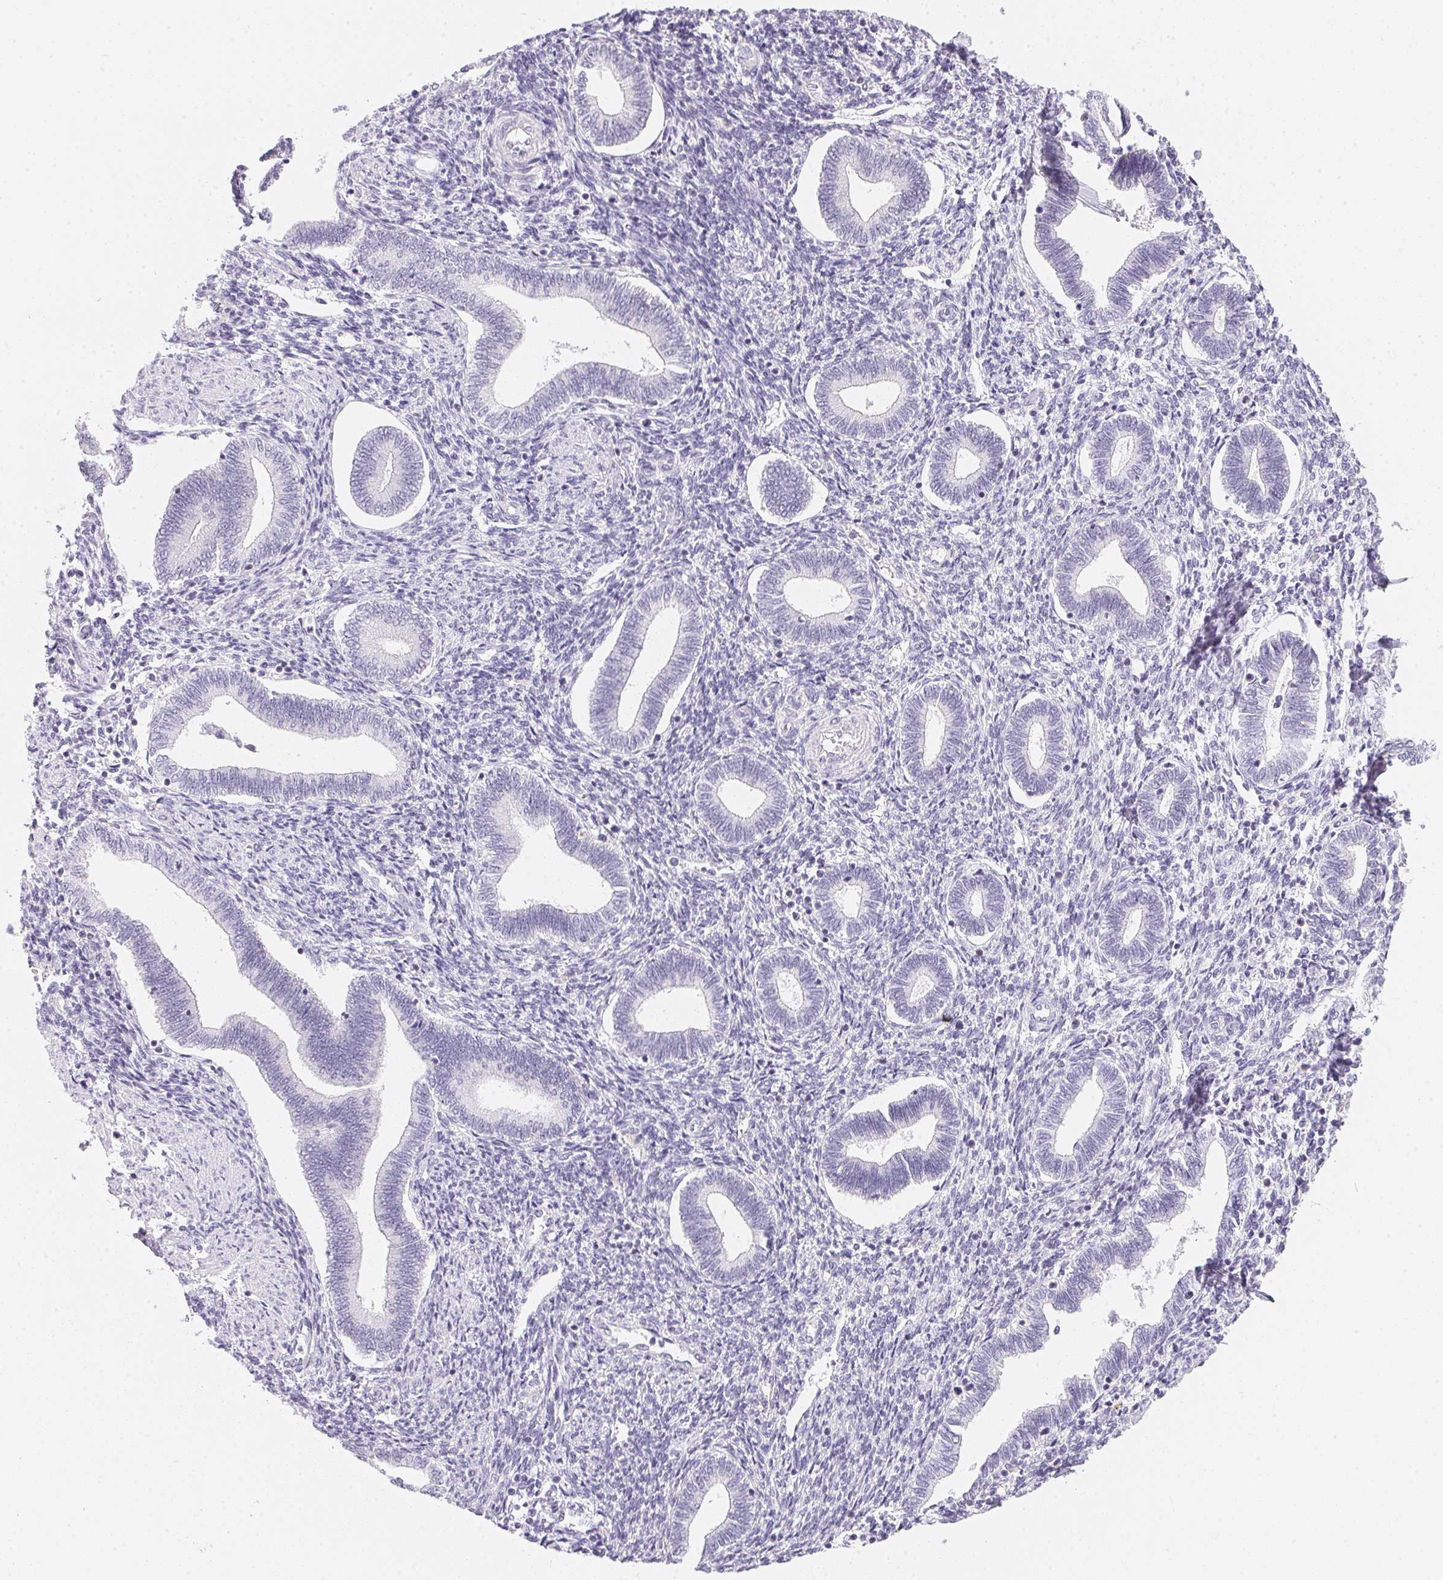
{"staining": {"intensity": "negative", "quantity": "none", "location": "none"}, "tissue": "endometrium", "cell_type": "Cells in endometrial stroma", "image_type": "normal", "snomed": [{"axis": "morphology", "description": "Normal tissue, NOS"}, {"axis": "topography", "description": "Endometrium"}], "caption": "Endometrium was stained to show a protein in brown. There is no significant positivity in cells in endometrial stroma. The staining was performed using DAB (3,3'-diaminobenzidine) to visualize the protein expression in brown, while the nuclei were stained in blue with hematoxylin (Magnification: 20x).", "gene": "GIPC2", "patient": {"sex": "female", "age": 42}}